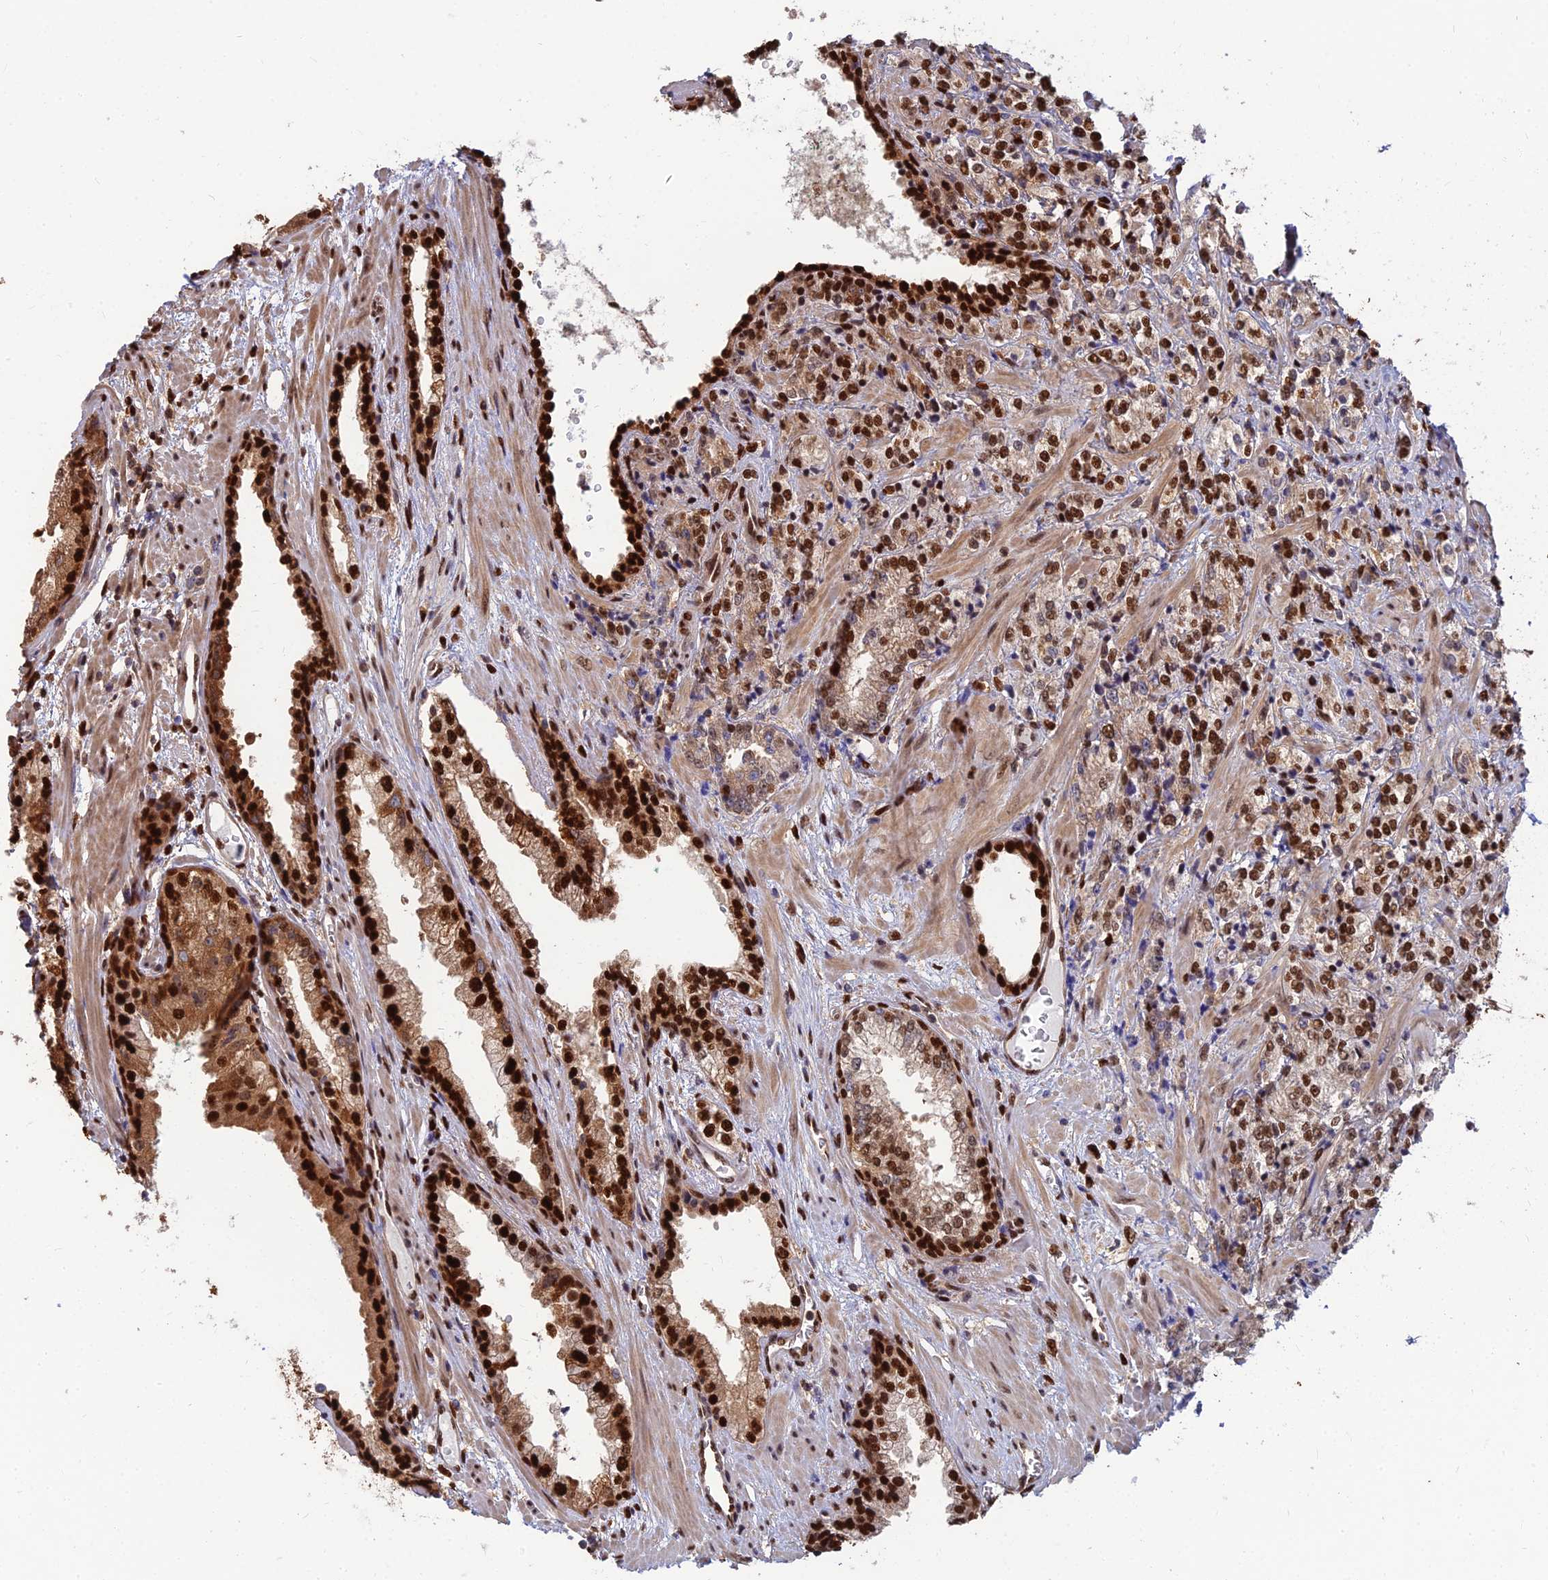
{"staining": {"intensity": "strong", "quantity": ">75%", "location": "cytoplasmic/membranous,nuclear"}, "tissue": "prostate cancer", "cell_type": "Tumor cells", "image_type": "cancer", "snomed": [{"axis": "morphology", "description": "Adenocarcinoma, High grade"}, {"axis": "topography", "description": "Prostate"}], "caption": "Immunohistochemistry of prostate high-grade adenocarcinoma shows high levels of strong cytoplasmic/membranous and nuclear positivity in about >75% of tumor cells.", "gene": "DNPEP", "patient": {"sex": "male", "age": 69}}